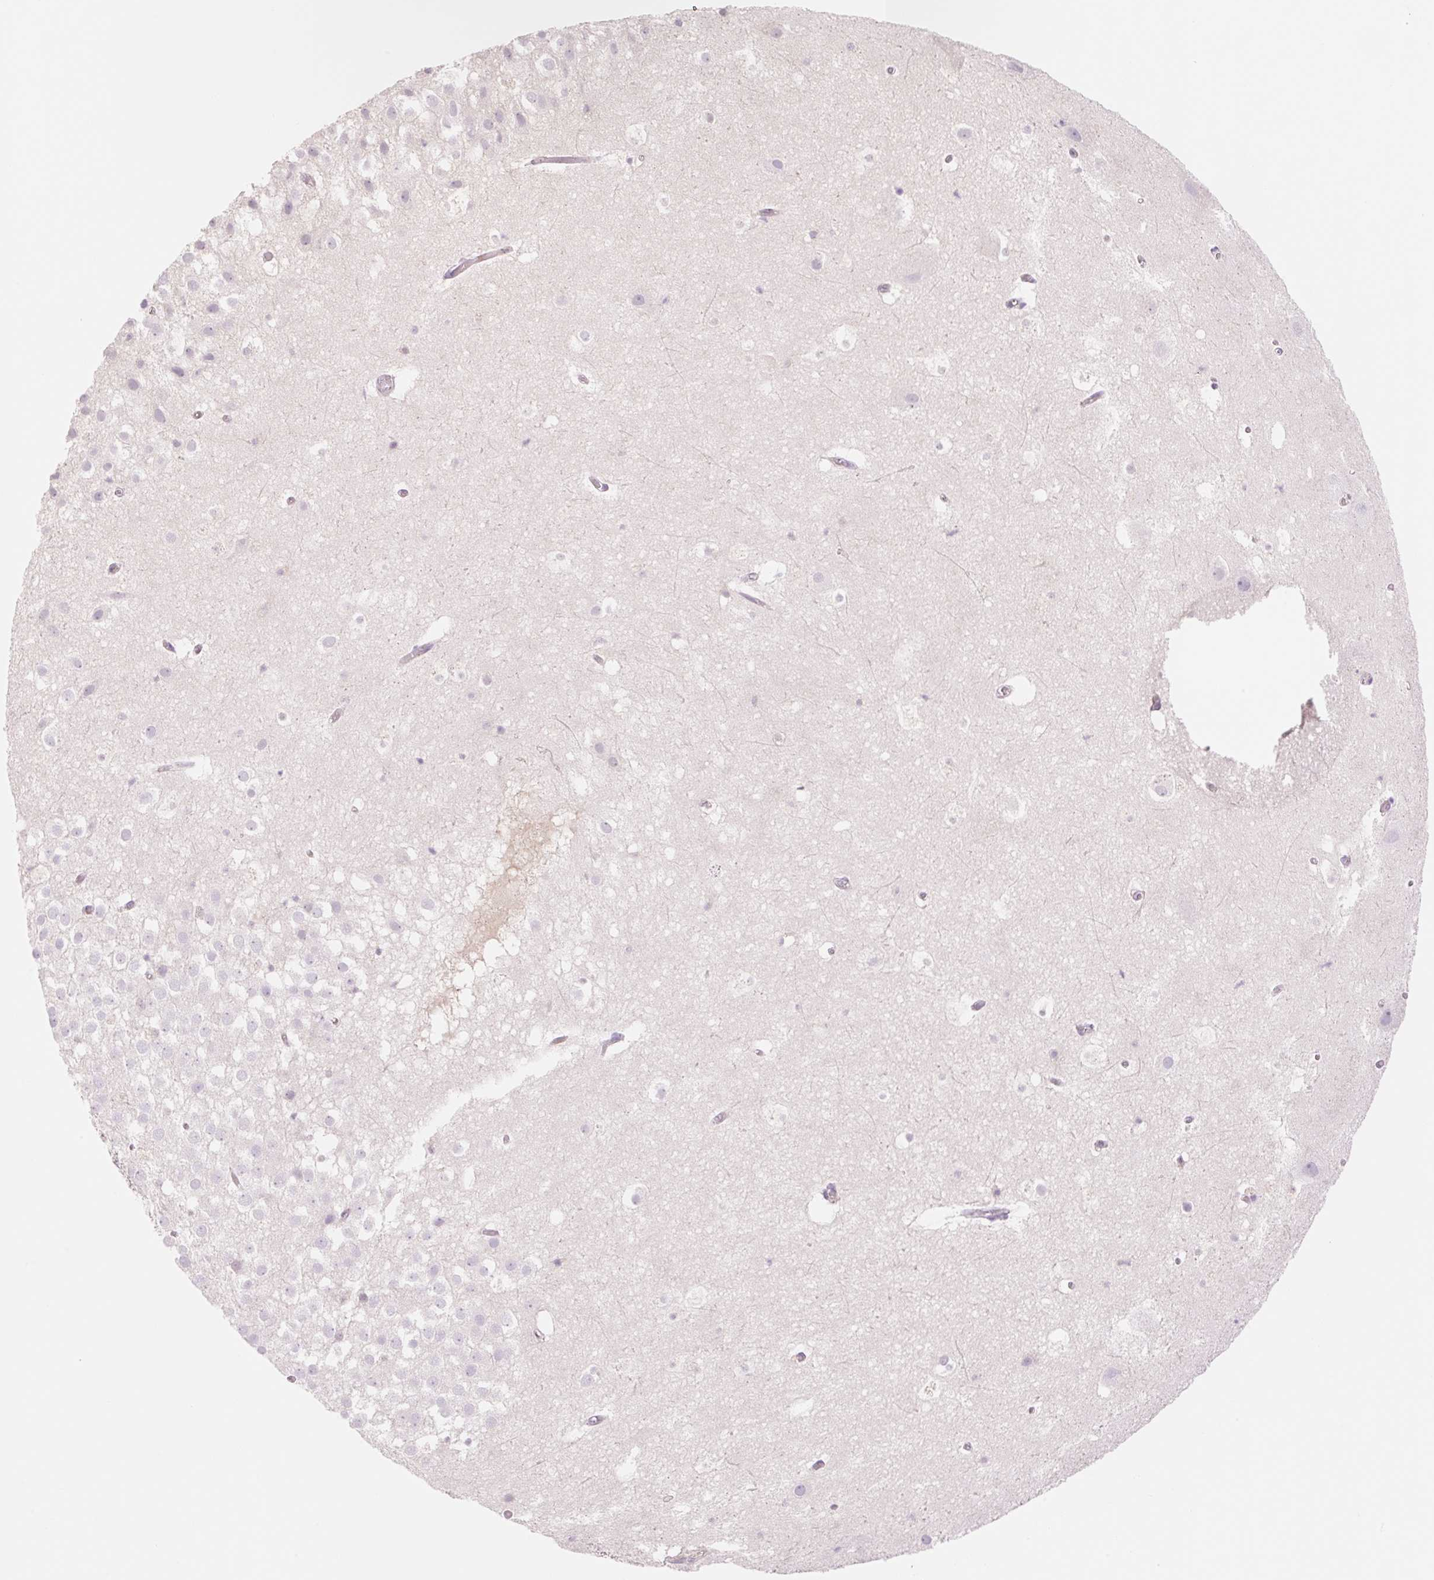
{"staining": {"intensity": "weak", "quantity": "<25%", "location": "nuclear"}, "tissue": "hippocampus", "cell_type": "Glial cells", "image_type": "normal", "snomed": [{"axis": "morphology", "description": "Normal tissue, NOS"}, {"axis": "topography", "description": "Hippocampus"}], "caption": "Image shows no protein staining in glial cells of normal hippocampus.", "gene": "HEBP1", "patient": {"sex": "female", "age": 52}}